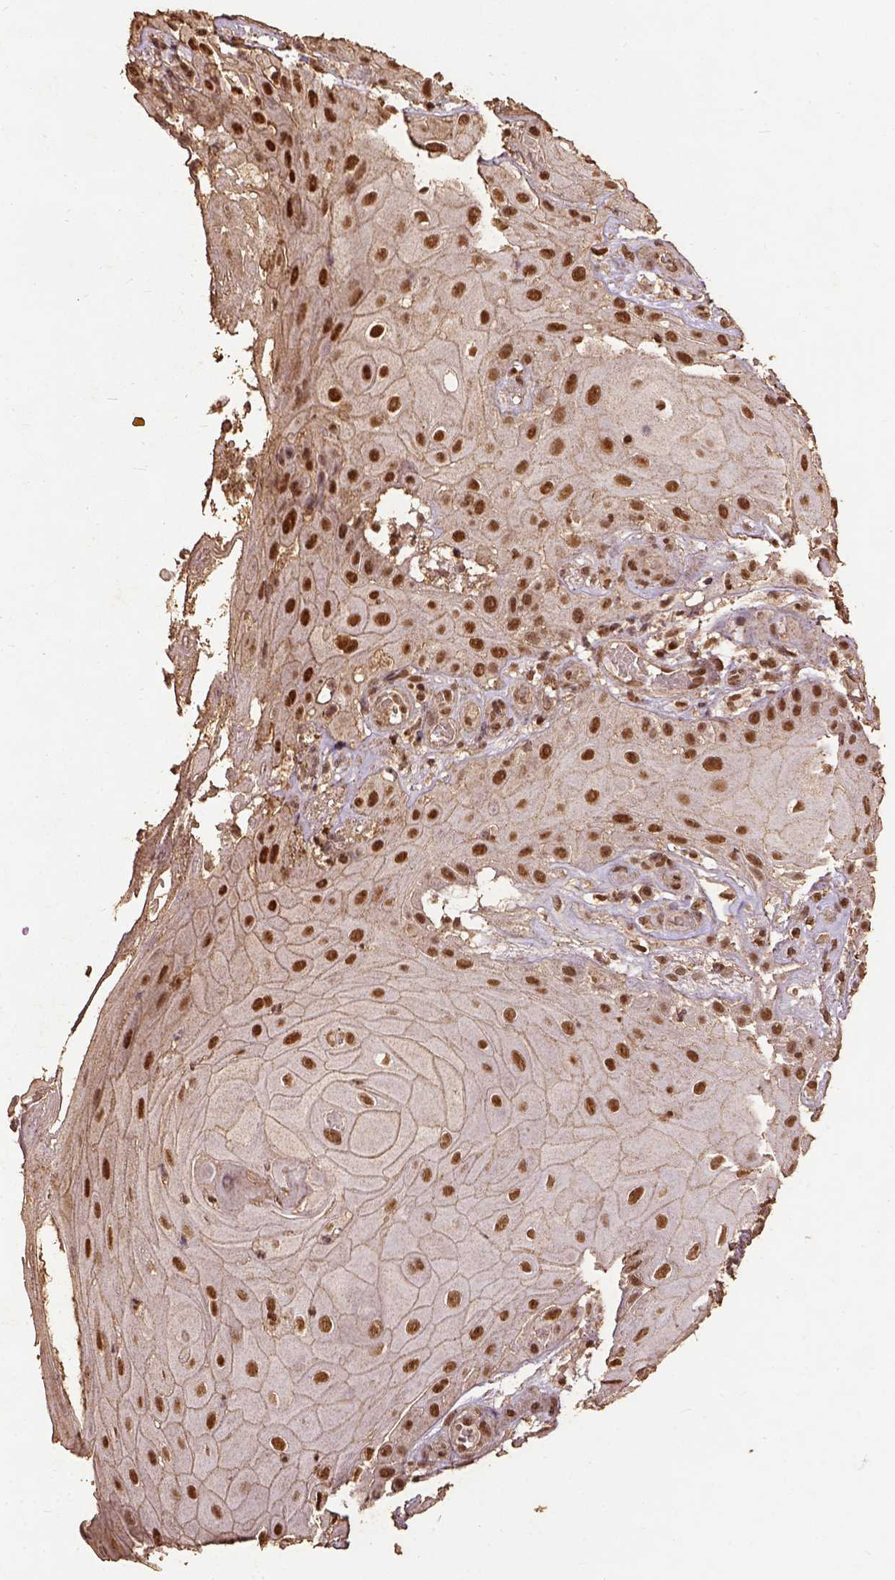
{"staining": {"intensity": "strong", "quantity": ">75%", "location": "nuclear"}, "tissue": "skin cancer", "cell_type": "Tumor cells", "image_type": "cancer", "snomed": [{"axis": "morphology", "description": "Squamous cell carcinoma, NOS"}, {"axis": "topography", "description": "Skin"}], "caption": "Immunohistochemistry (IHC) photomicrograph of neoplastic tissue: skin squamous cell carcinoma stained using immunohistochemistry demonstrates high levels of strong protein expression localized specifically in the nuclear of tumor cells, appearing as a nuclear brown color.", "gene": "NACC1", "patient": {"sex": "male", "age": 62}}